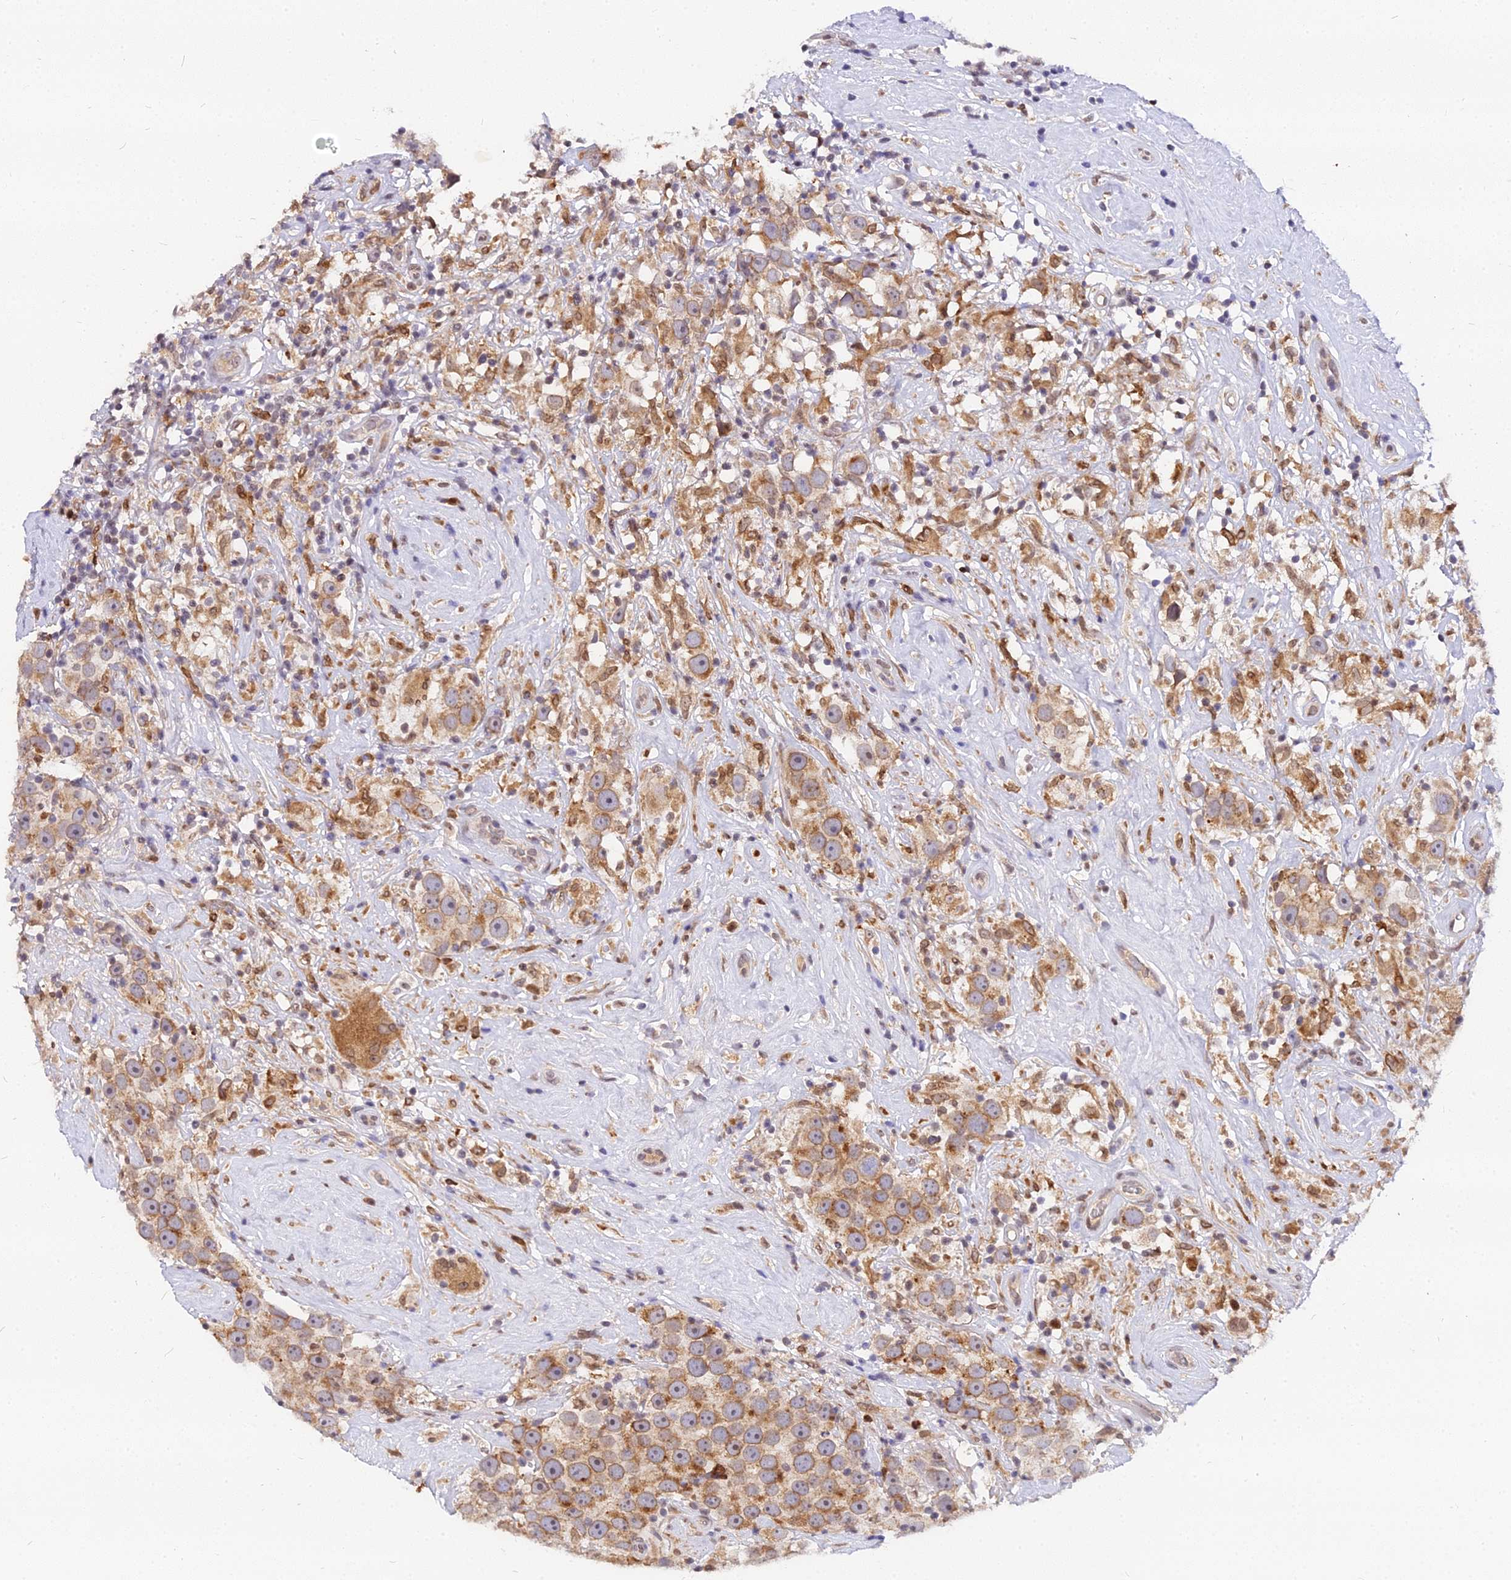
{"staining": {"intensity": "moderate", "quantity": ">75%", "location": "cytoplasmic/membranous"}, "tissue": "testis cancer", "cell_type": "Tumor cells", "image_type": "cancer", "snomed": [{"axis": "morphology", "description": "Seminoma, NOS"}, {"axis": "topography", "description": "Testis"}], "caption": "This micrograph shows IHC staining of testis seminoma, with medium moderate cytoplasmic/membranous staining in about >75% of tumor cells.", "gene": "RNF121", "patient": {"sex": "male", "age": 49}}